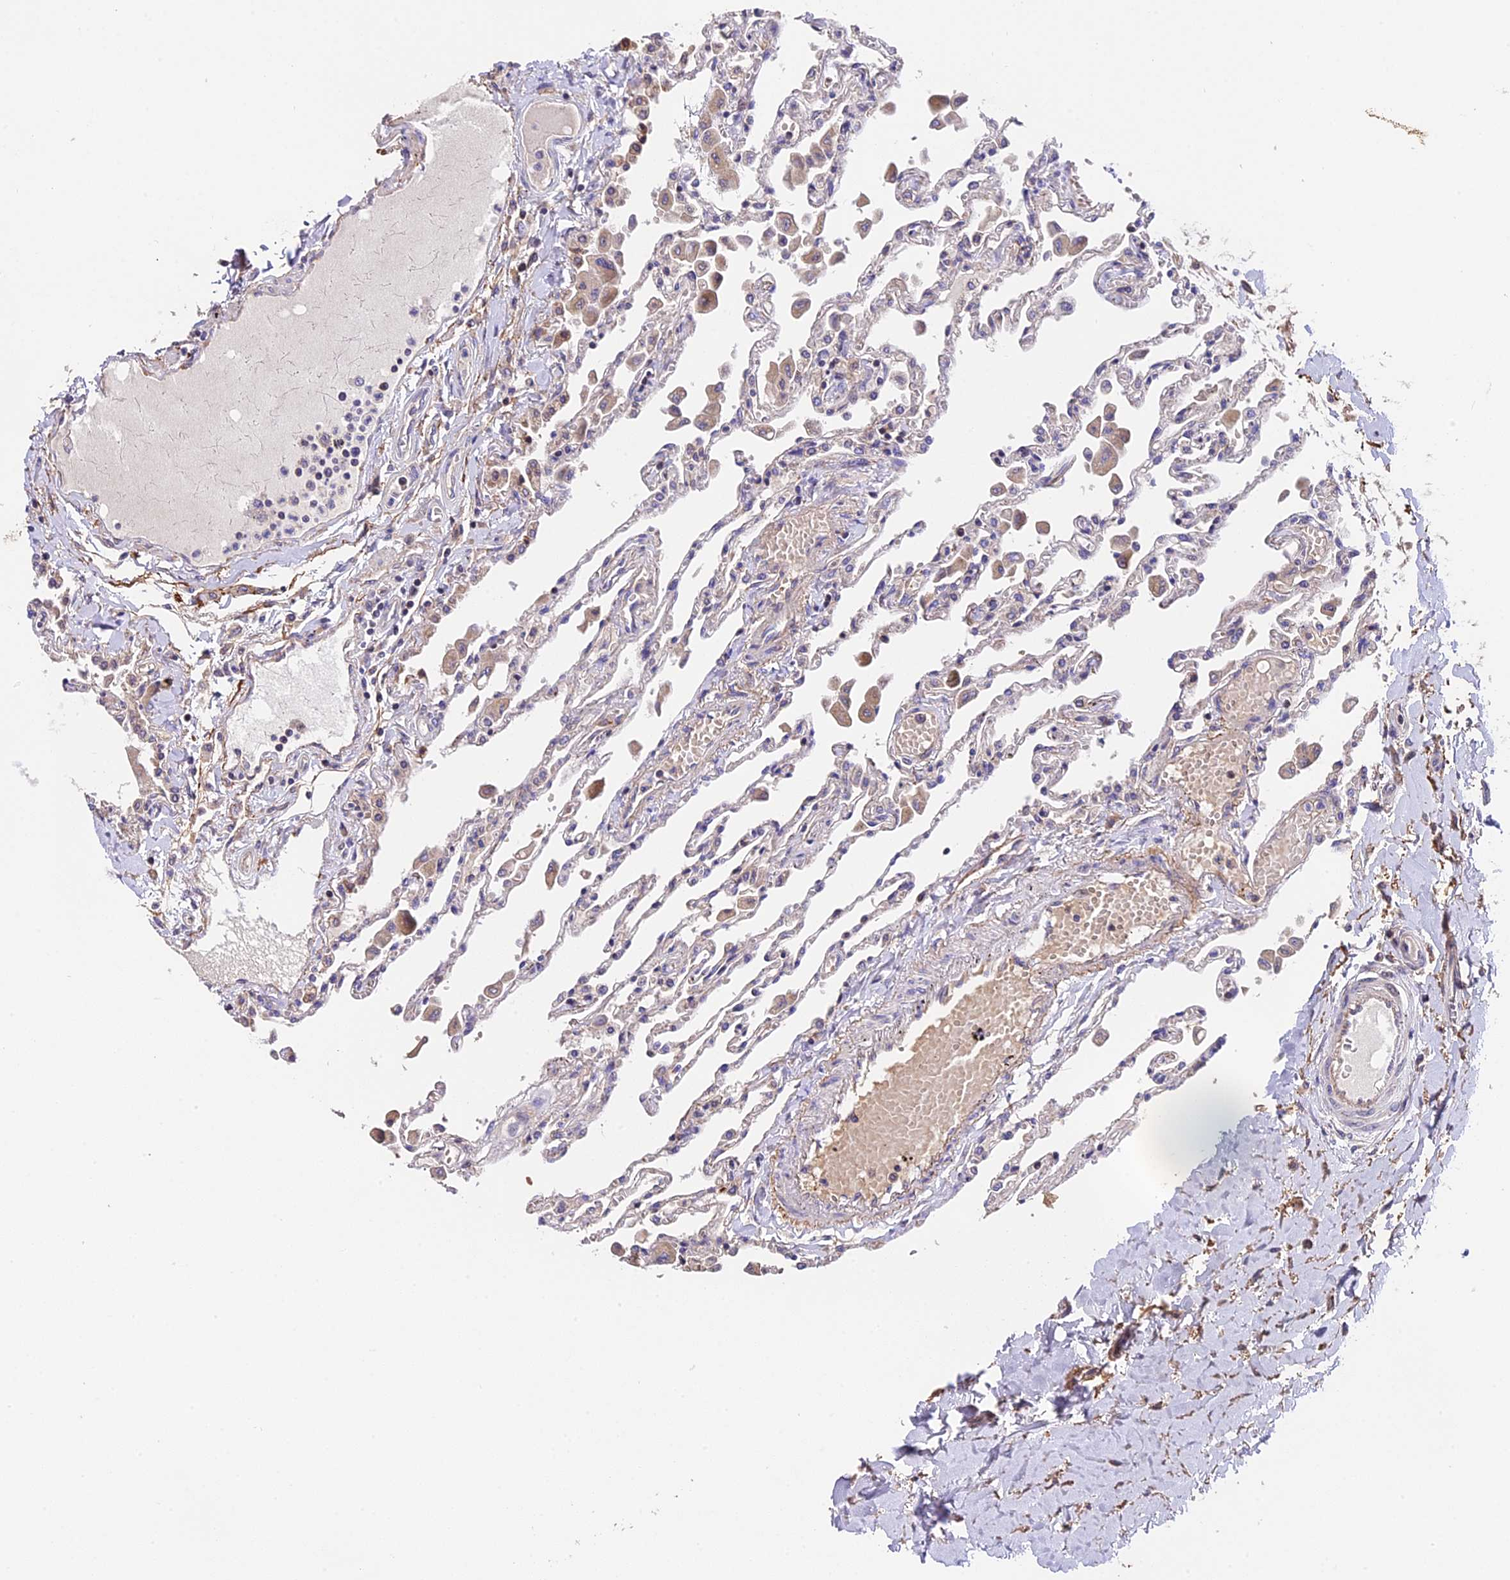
{"staining": {"intensity": "negative", "quantity": "none", "location": "none"}, "tissue": "lung", "cell_type": "Alveolar cells", "image_type": "normal", "snomed": [{"axis": "morphology", "description": "Normal tissue, NOS"}, {"axis": "topography", "description": "Bronchus"}, {"axis": "topography", "description": "Lung"}], "caption": "DAB immunohistochemical staining of benign lung exhibits no significant staining in alveolar cells.", "gene": "TRMT1", "patient": {"sex": "female", "age": 49}}